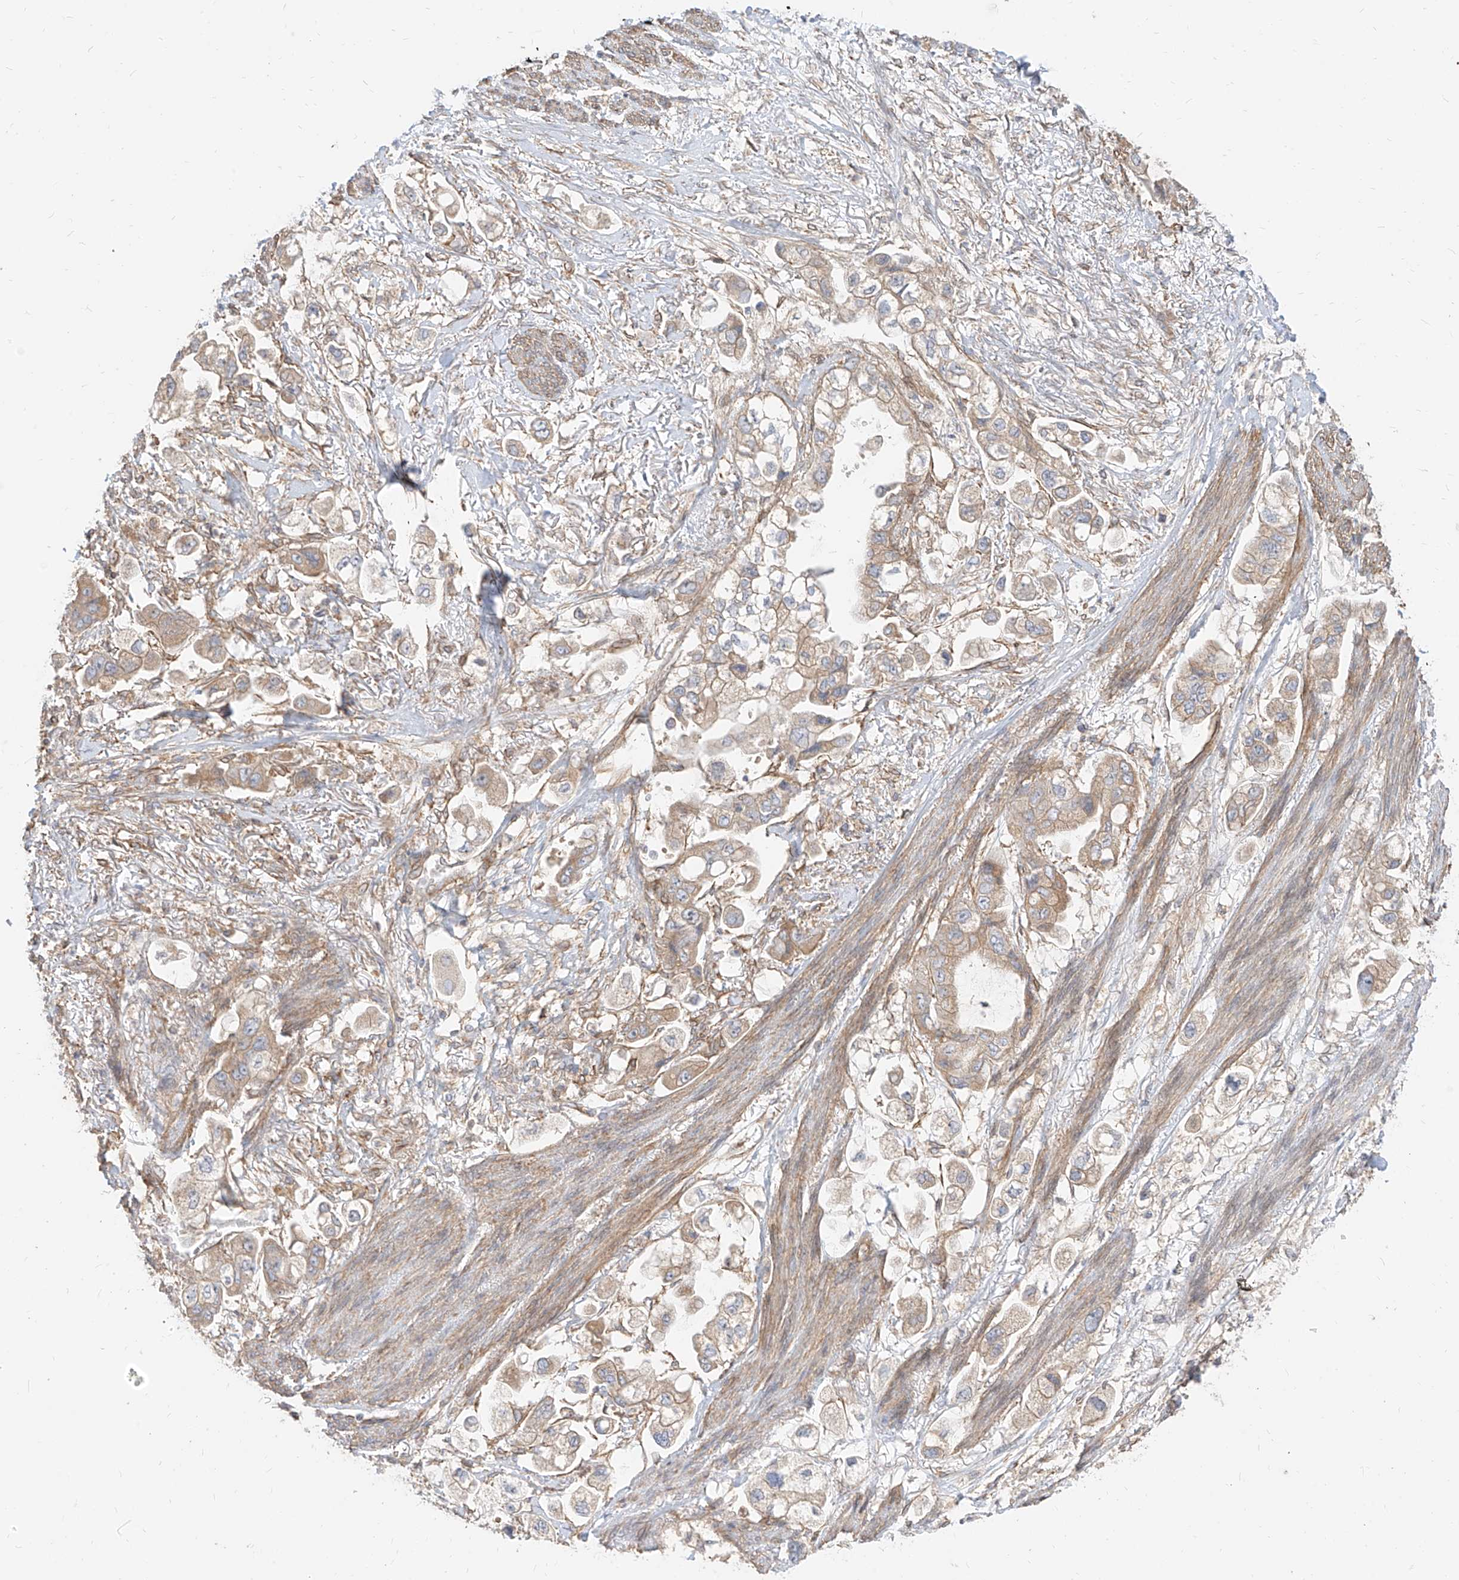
{"staining": {"intensity": "weak", "quantity": ">75%", "location": "cytoplasmic/membranous"}, "tissue": "stomach cancer", "cell_type": "Tumor cells", "image_type": "cancer", "snomed": [{"axis": "morphology", "description": "Adenocarcinoma, NOS"}, {"axis": "topography", "description": "Stomach"}], "caption": "This image demonstrates IHC staining of human stomach cancer (adenocarcinoma), with low weak cytoplasmic/membranous positivity in about >75% of tumor cells.", "gene": "PLCL1", "patient": {"sex": "male", "age": 62}}